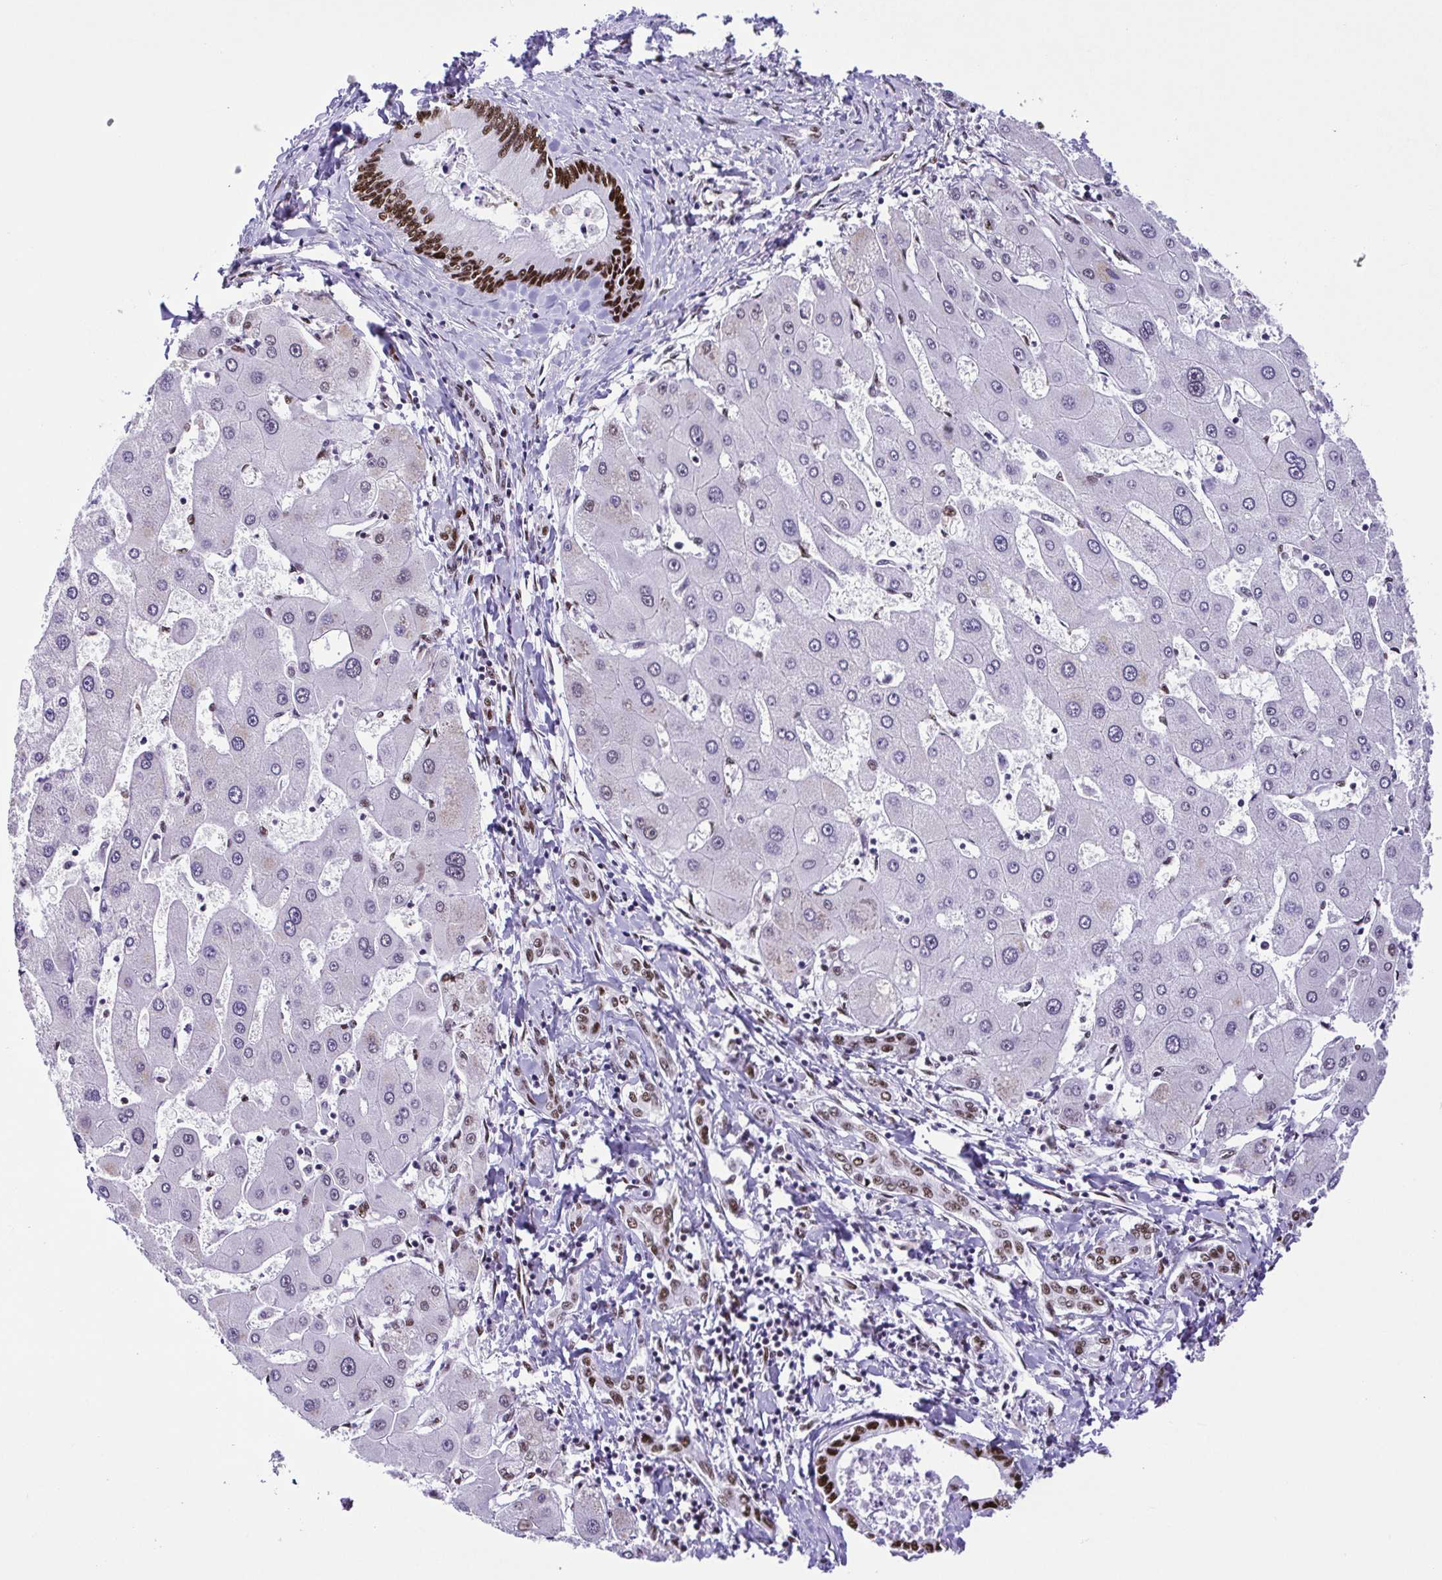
{"staining": {"intensity": "moderate", "quantity": ">75%", "location": "nuclear"}, "tissue": "liver cancer", "cell_type": "Tumor cells", "image_type": "cancer", "snomed": [{"axis": "morphology", "description": "Cholangiocarcinoma"}, {"axis": "topography", "description": "Liver"}], "caption": "The immunohistochemical stain shows moderate nuclear staining in tumor cells of liver cholangiocarcinoma tissue.", "gene": "TRIM28", "patient": {"sex": "male", "age": 66}}